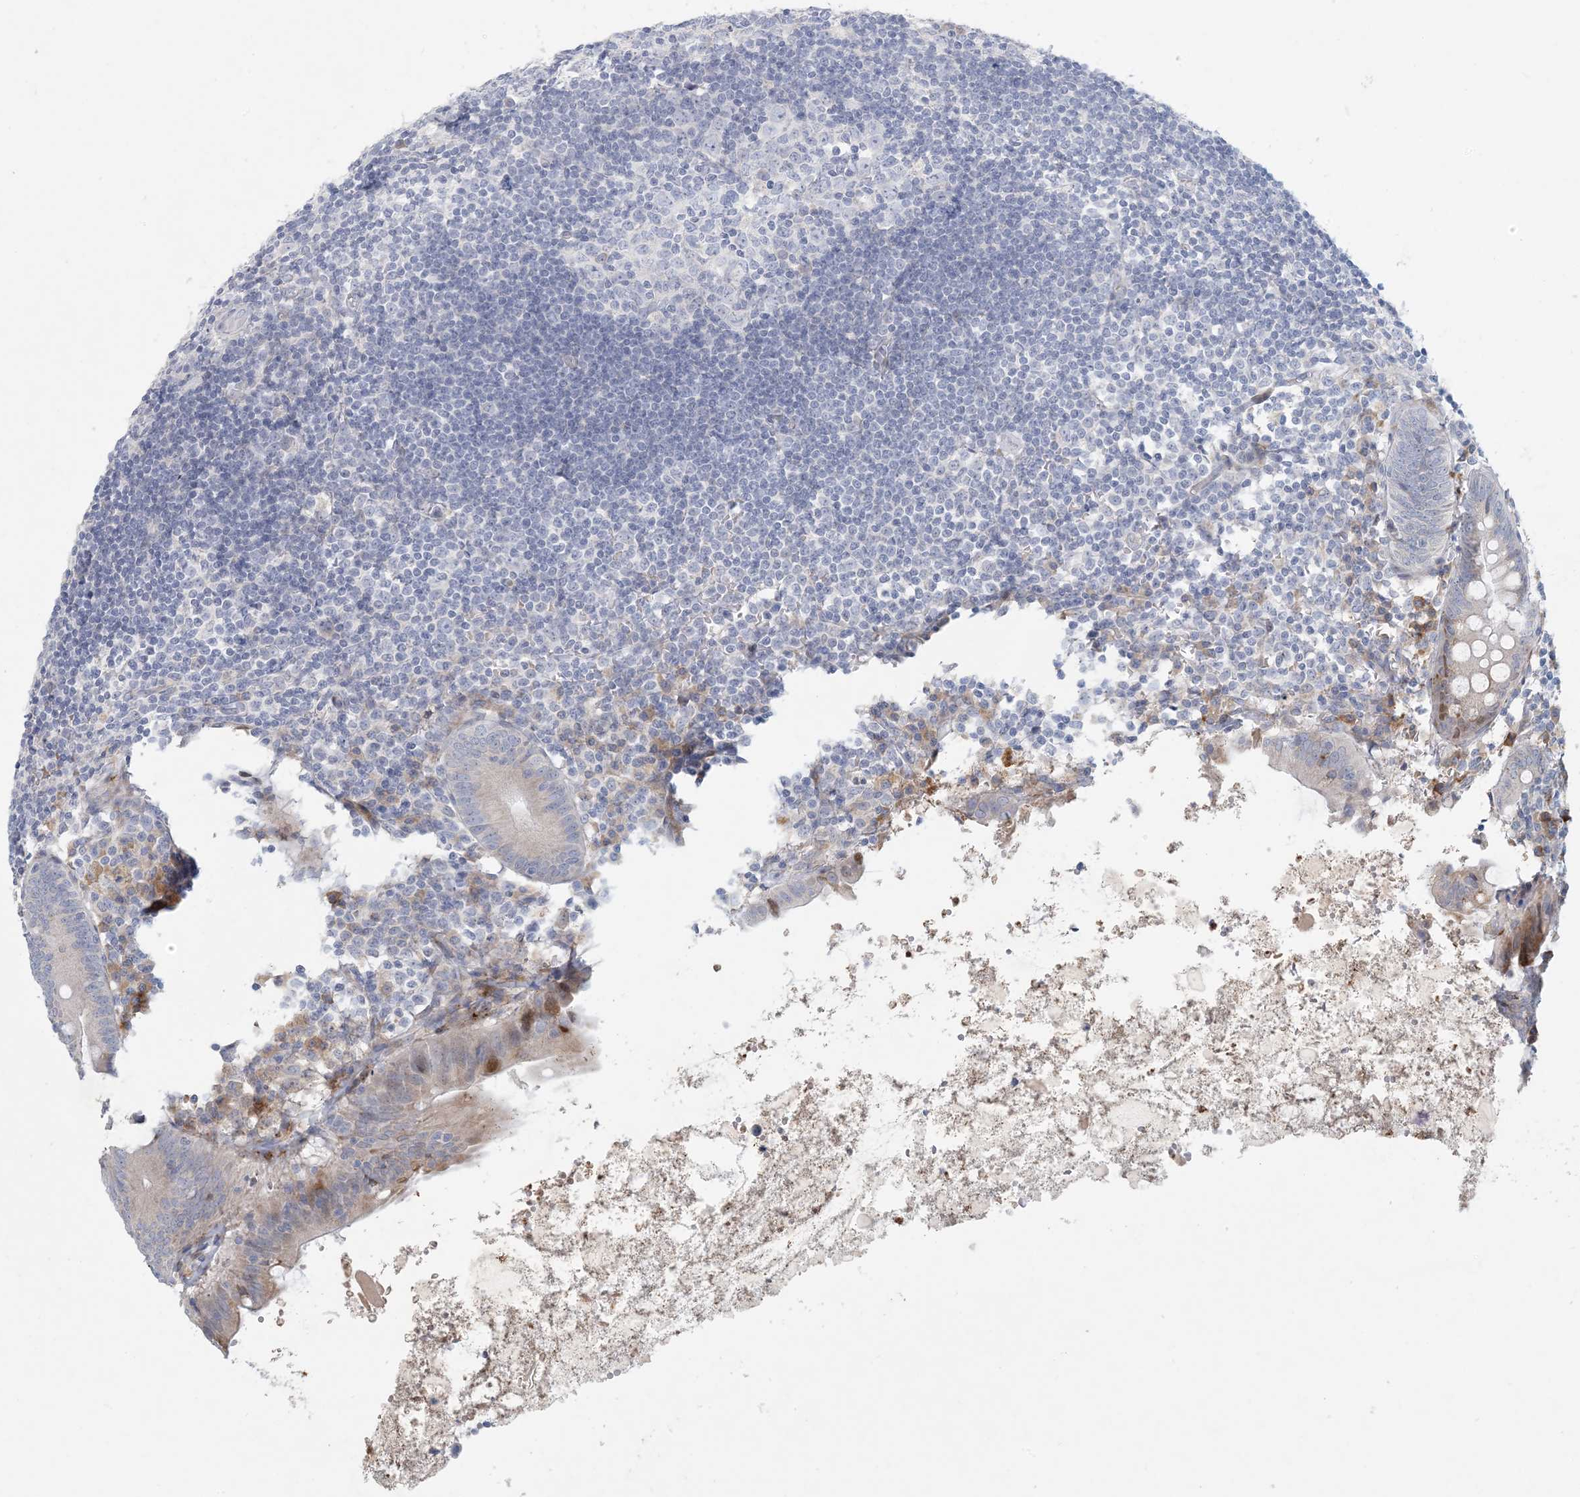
{"staining": {"intensity": "negative", "quantity": "none", "location": "none"}, "tissue": "appendix", "cell_type": "Glandular cells", "image_type": "normal", "snomed": [{"axis": "morphology", "description": "Normal tissue, NOS"}, {"axis": "topography", "description": "Appendix"}], "caption": "High magnification brightfield microscopy of normal appendix stained with DAB (3,3'-diaminobenzidine) (brown) and counterstained with hematoxylin (blue): glandular cells show no significant staining.", "gene": "ZNF385D", "patient": {"sex": "female", "age": 54}}